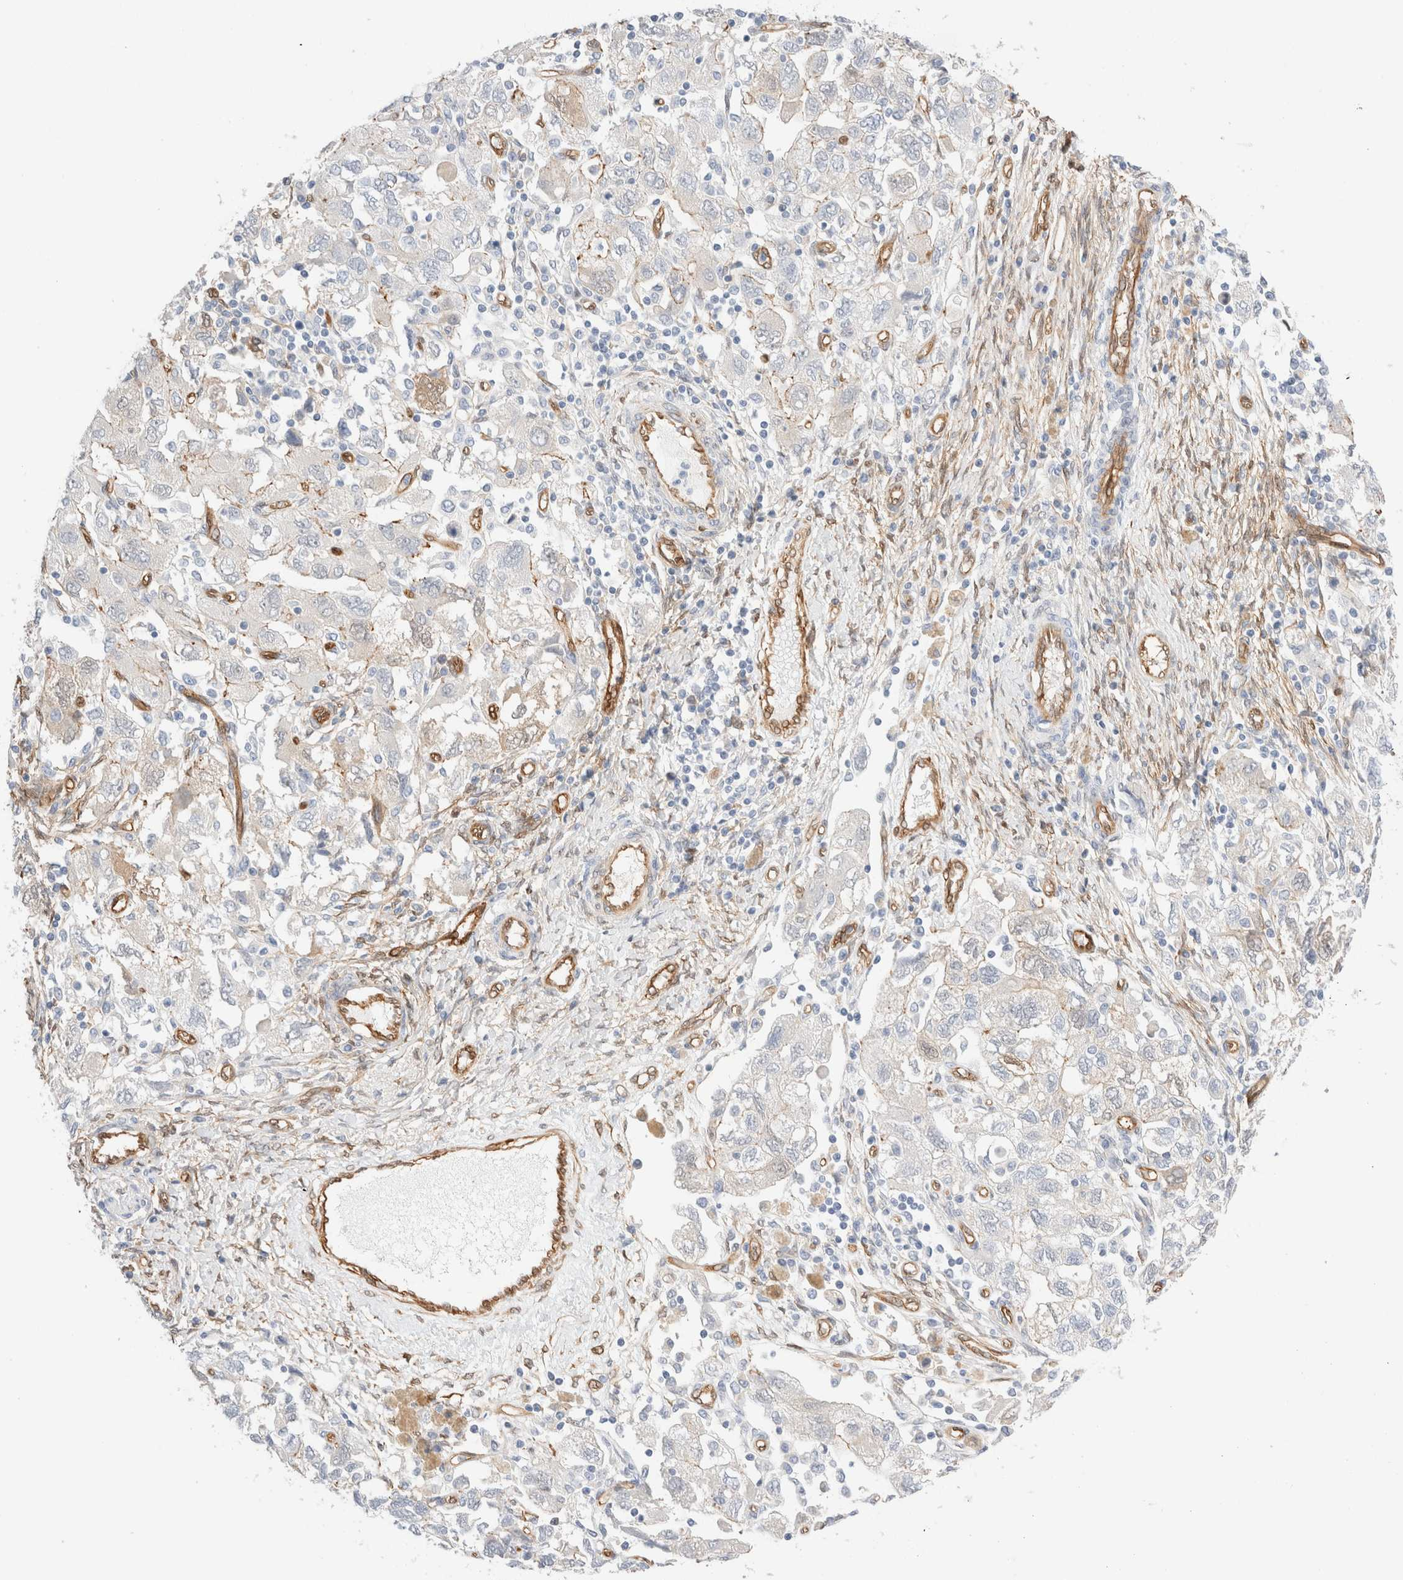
{"staining": {"intensity": "weak", "quantity": "<25%", "location": "cytoplasmic/membranous"}, "tissue": "ovarian cancer", "cell_type": "Tumor cells", "image_type": "cancer", "snomed": [{"axis": "morphology", "description": "Carcinoma, NOS"}, {"axis": "morphology", "description": "Cystadenocarcinoma, serous, NOS"}, {"axis": "topography", "description": "Ovary"}], "caption": "Protein analysis of serous cystadenocarcinoma (ovarian) displays no significant positivity in tumor cells.", "gene": "LMCD1", "patient": {"sex": "female", "age": 69}}